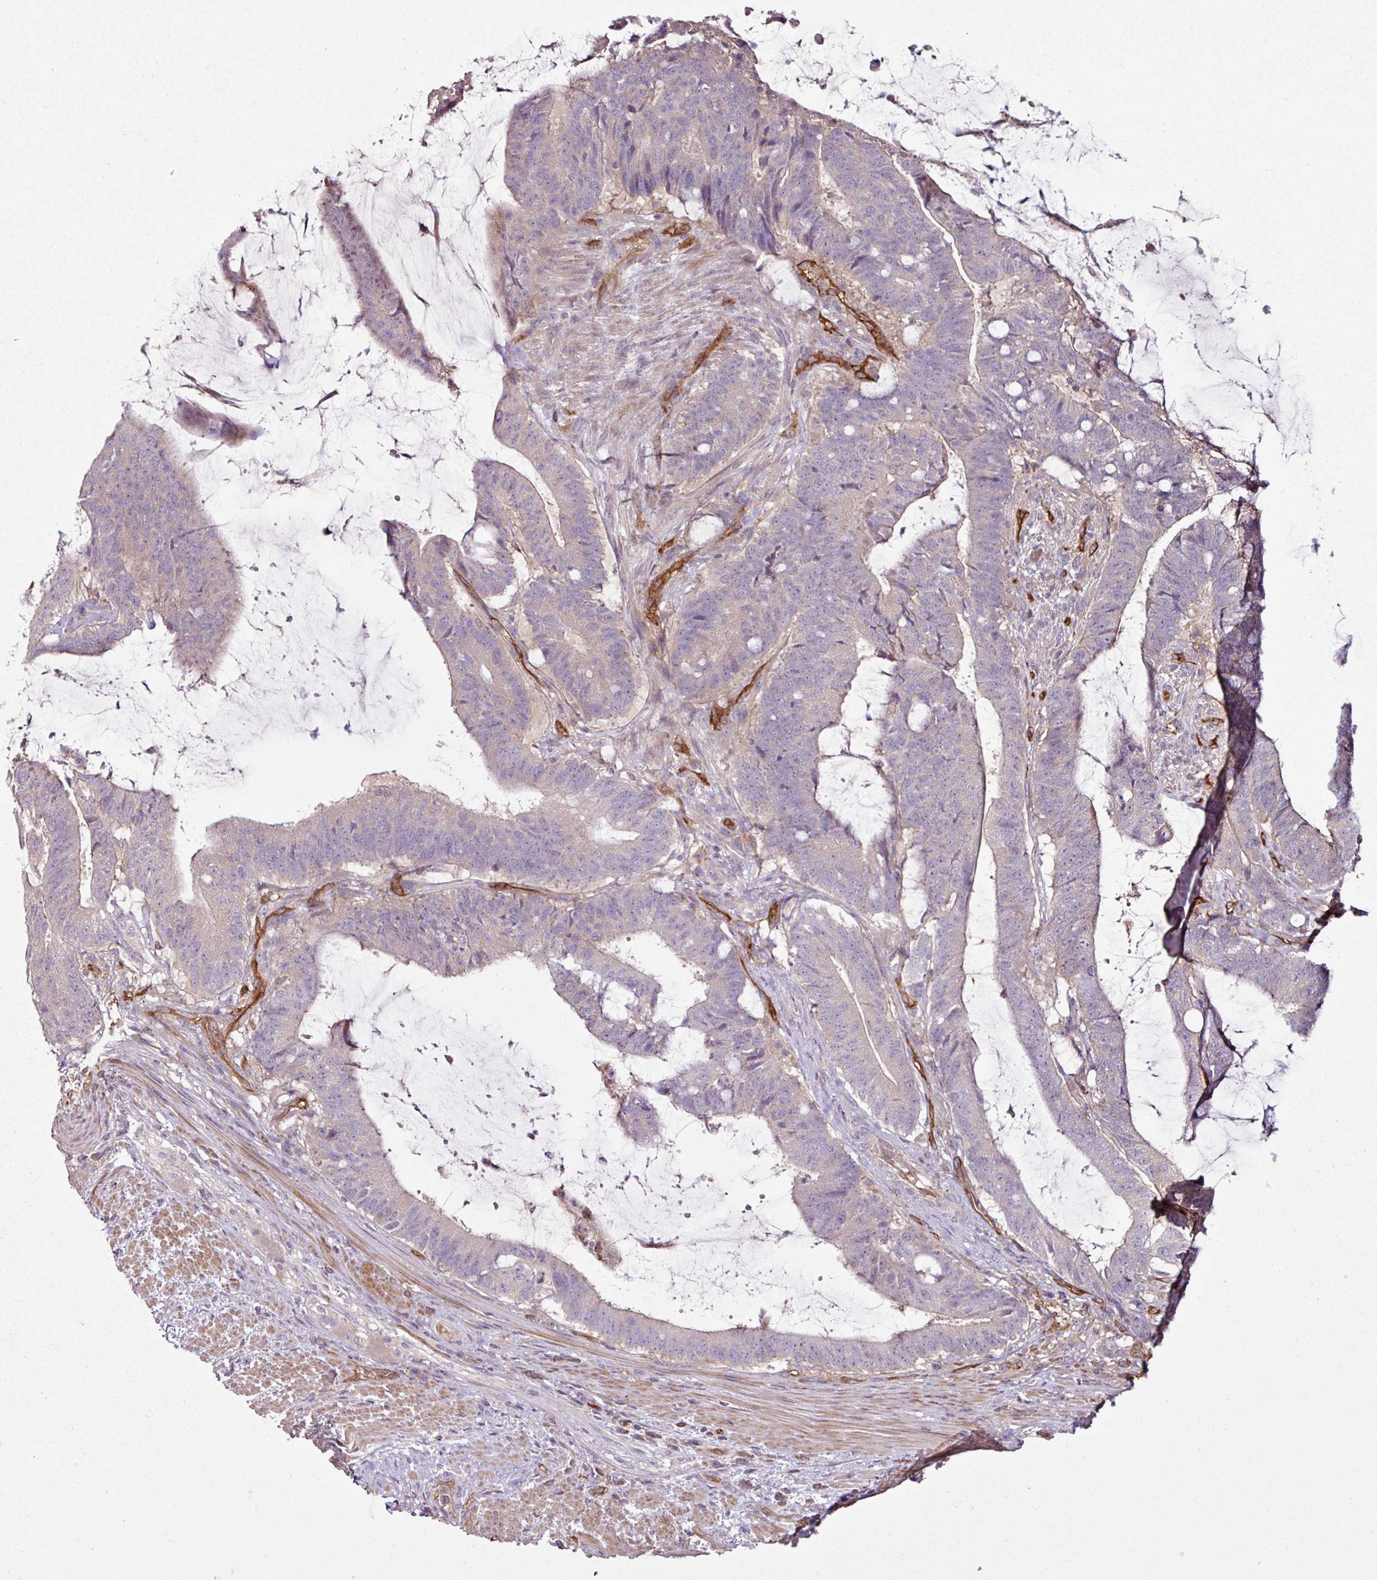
{"staining": {"intensity": "negative", "quantity": "none", "location": "none"}, "tissue": "colorectal cancer", "cell_type": "Tumor cells", "image_type": "cancer", "snomed": [{"axis": "morphology", "description": "Adenocarcinoma, NOS"}, {"axis": "topography", "description": "Colon"}], "caption": "Micrograph shows no significant protein positivity in tumor cells of adenocarcinoma (colorectal).", "gene": "ZNF106", "patient": {"sex": "female", "age": 43}}